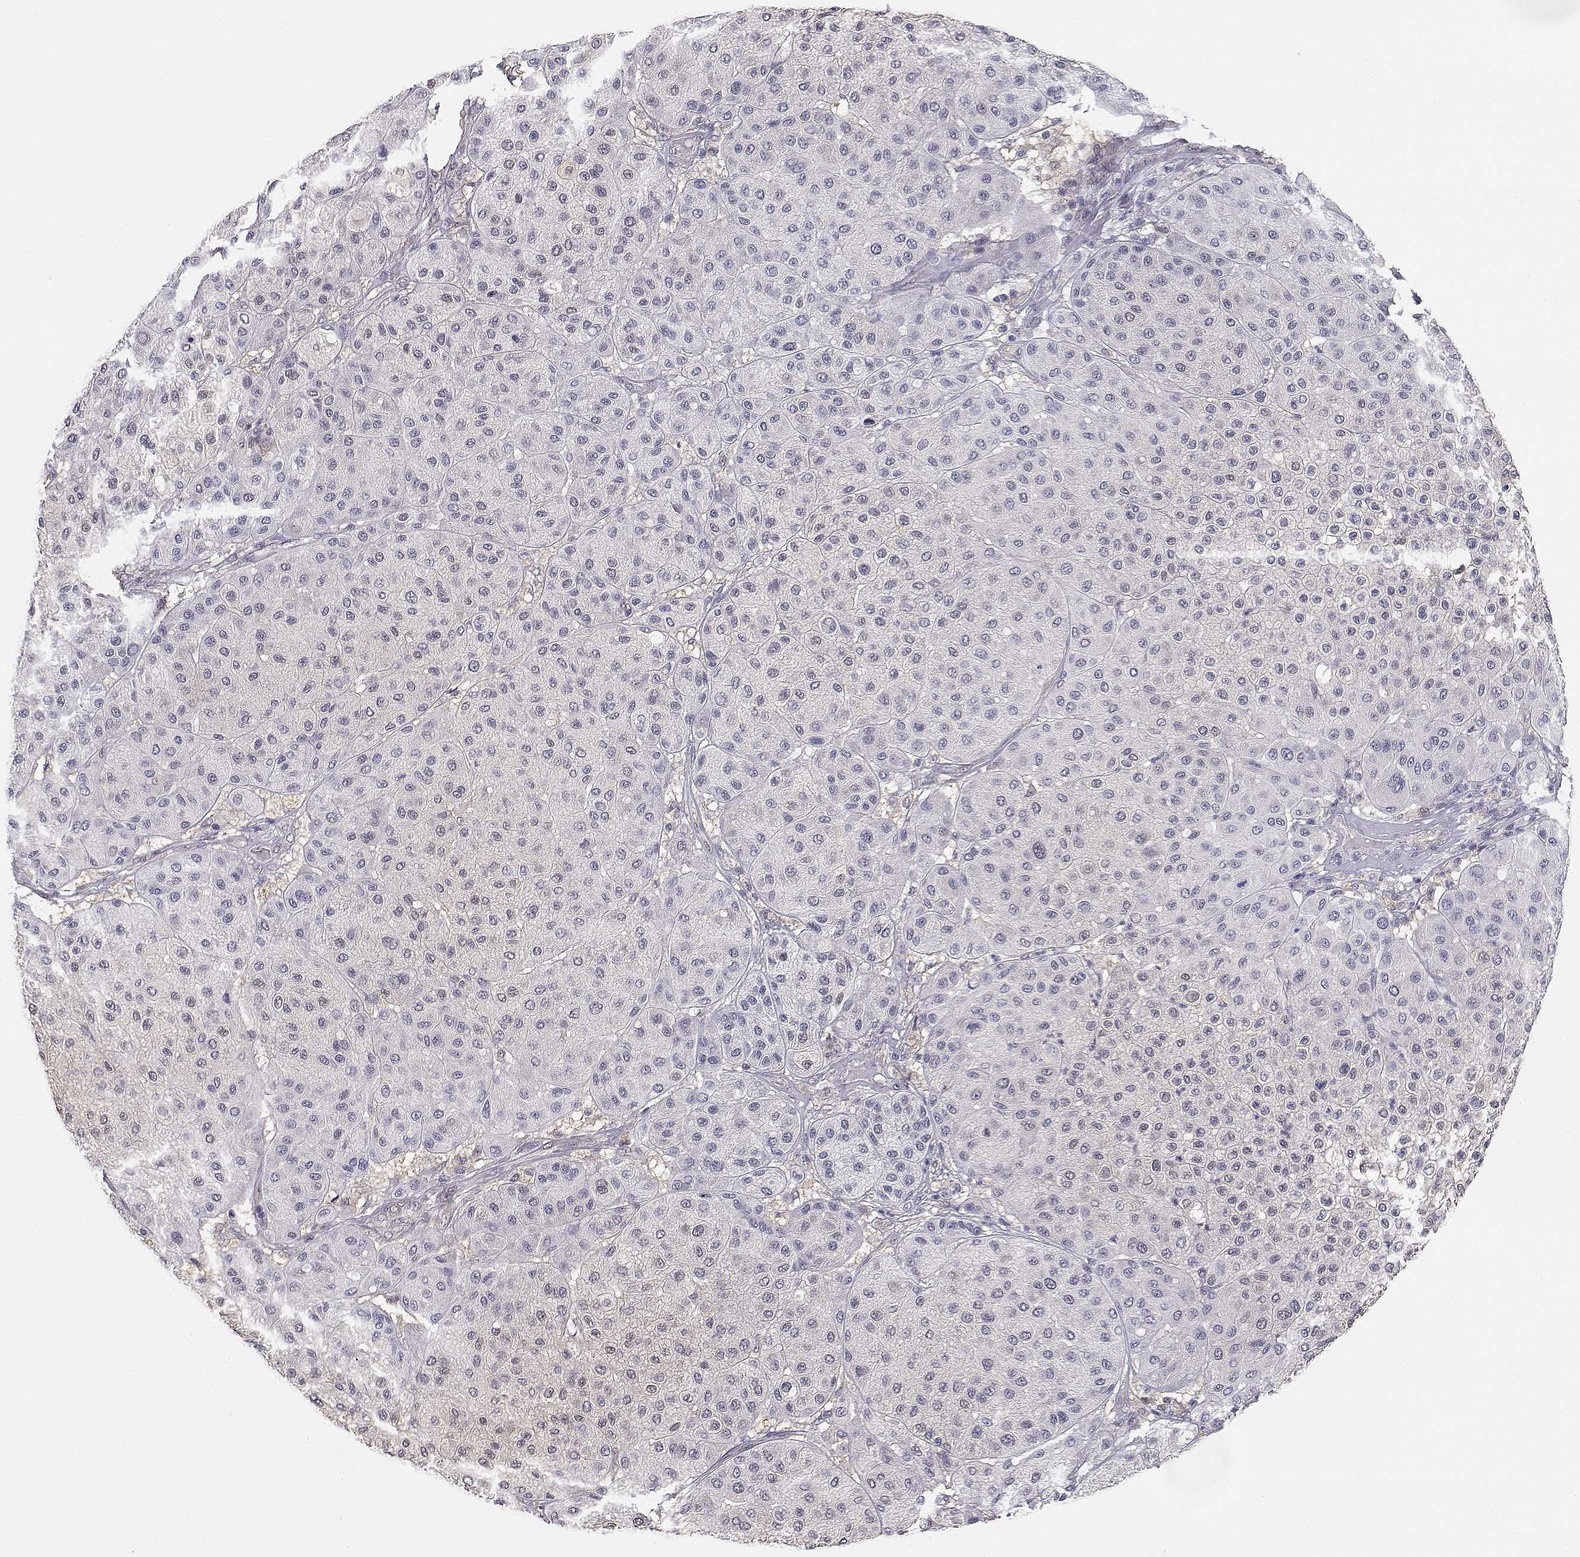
{"staining": {"intensity": "negative", "quantity": "none", "location": "none"}, "tissue": "melanoma", "cell_type": "Tumor cells", "image_type": "cancer", "snomed": [{"axis": "morphology", "description": "Malignant melanoma, Metastatic site"}, {"axis": "topography", "description": "Smooth muscle"}], "caption": "Immunohistochemistry photomicrograph of melanoma stained for a protein (brown), which displays no staining in tumor cells.", "gene": "ADA", "patient": {"sex": "male", "age": 41}}